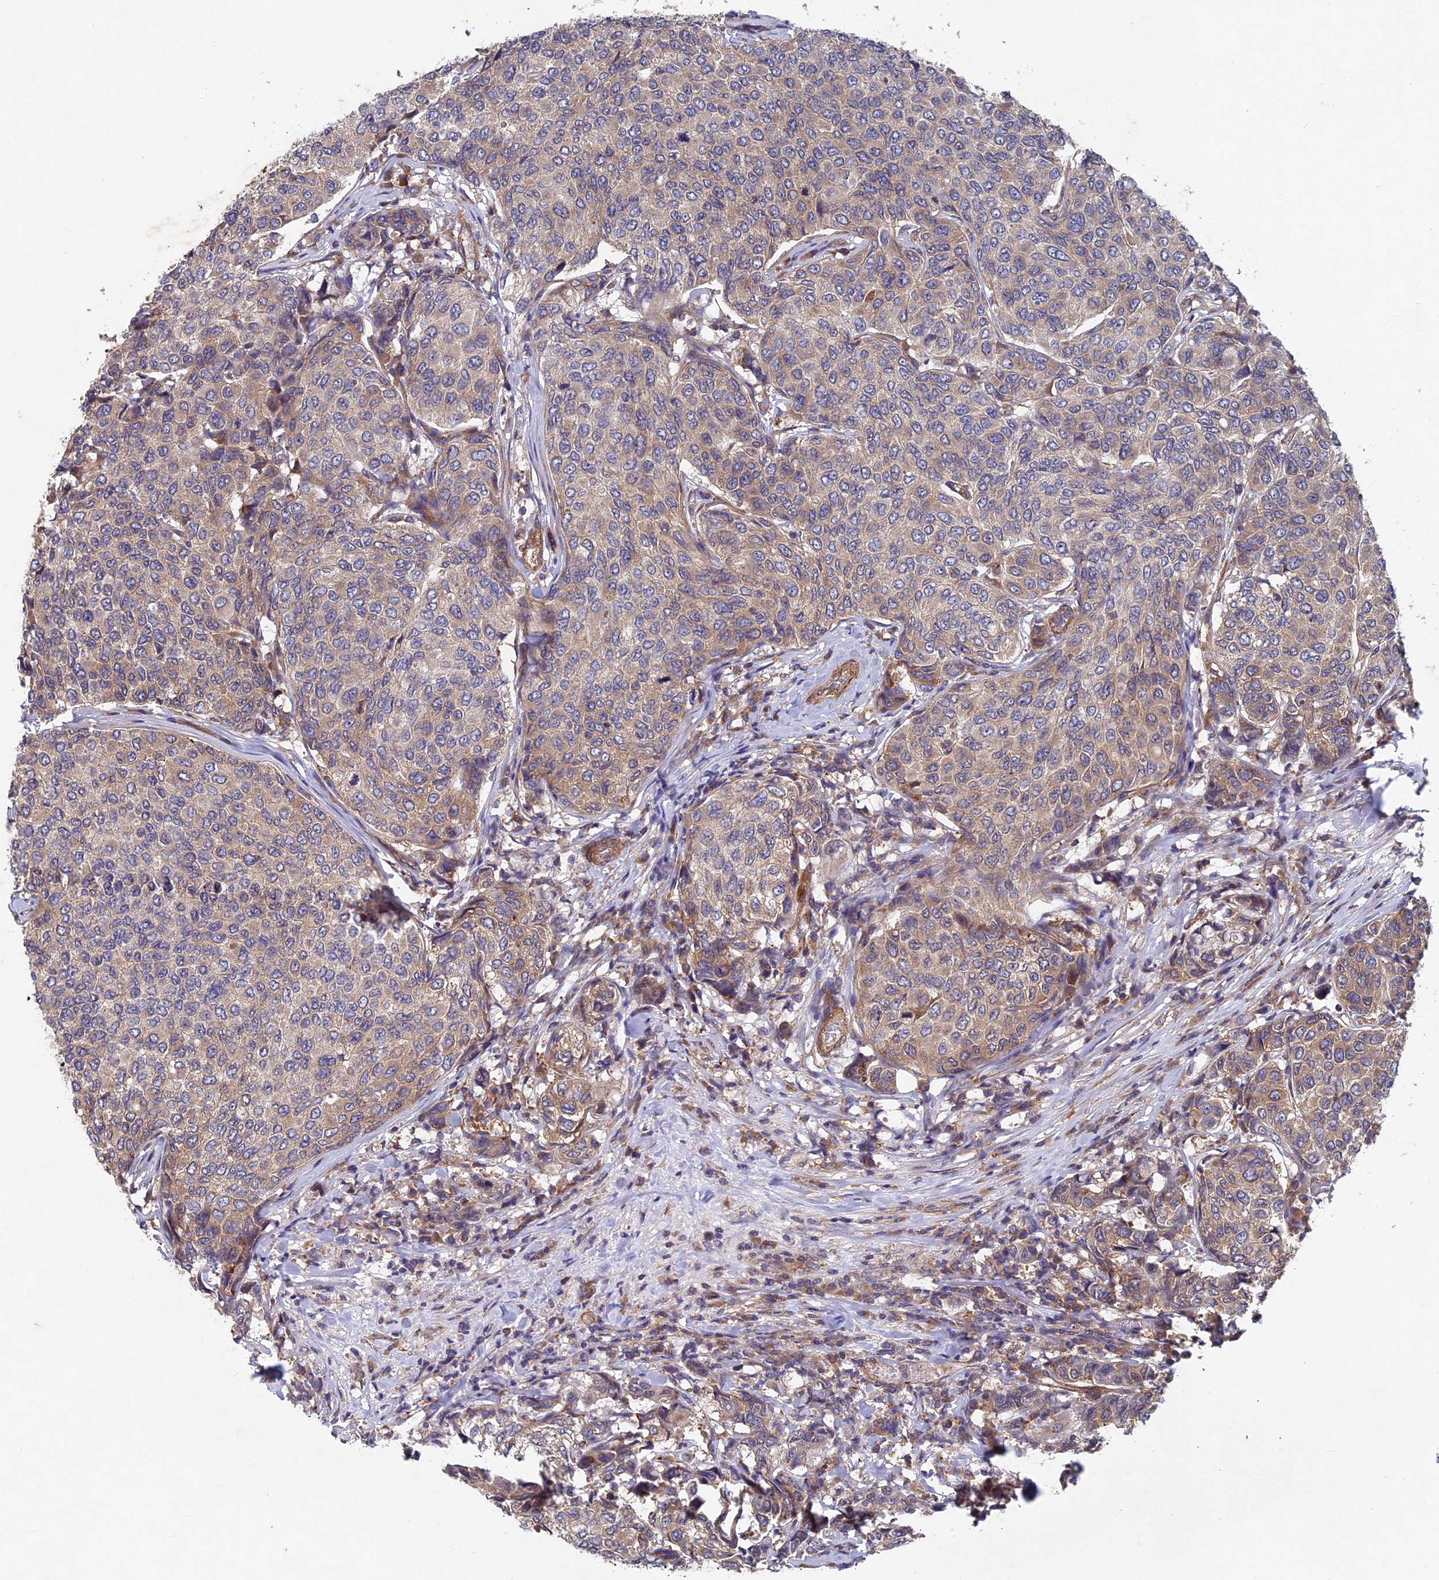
{"staining": {"intensity": "weak", "quantity": "<25%", "location": "cytoplasmic/membranous"}, "tissue": "breast cancer", "cell_type": "Tumor cells", "image_type": "cancer", "snomed": [{"axis": "morphology", "description": "Duct carcinoma"}, {"axis": "topography", "description": "Breast"}], "caption": "Tumor cells show no significant positivity in breast cancer (intraductal carcinoma). (Immunohistochemistry (ihc), brightfield microscopy, high magnification).", "gene": "NCAPG", "patient": {"sex": "female", "age": 55}}